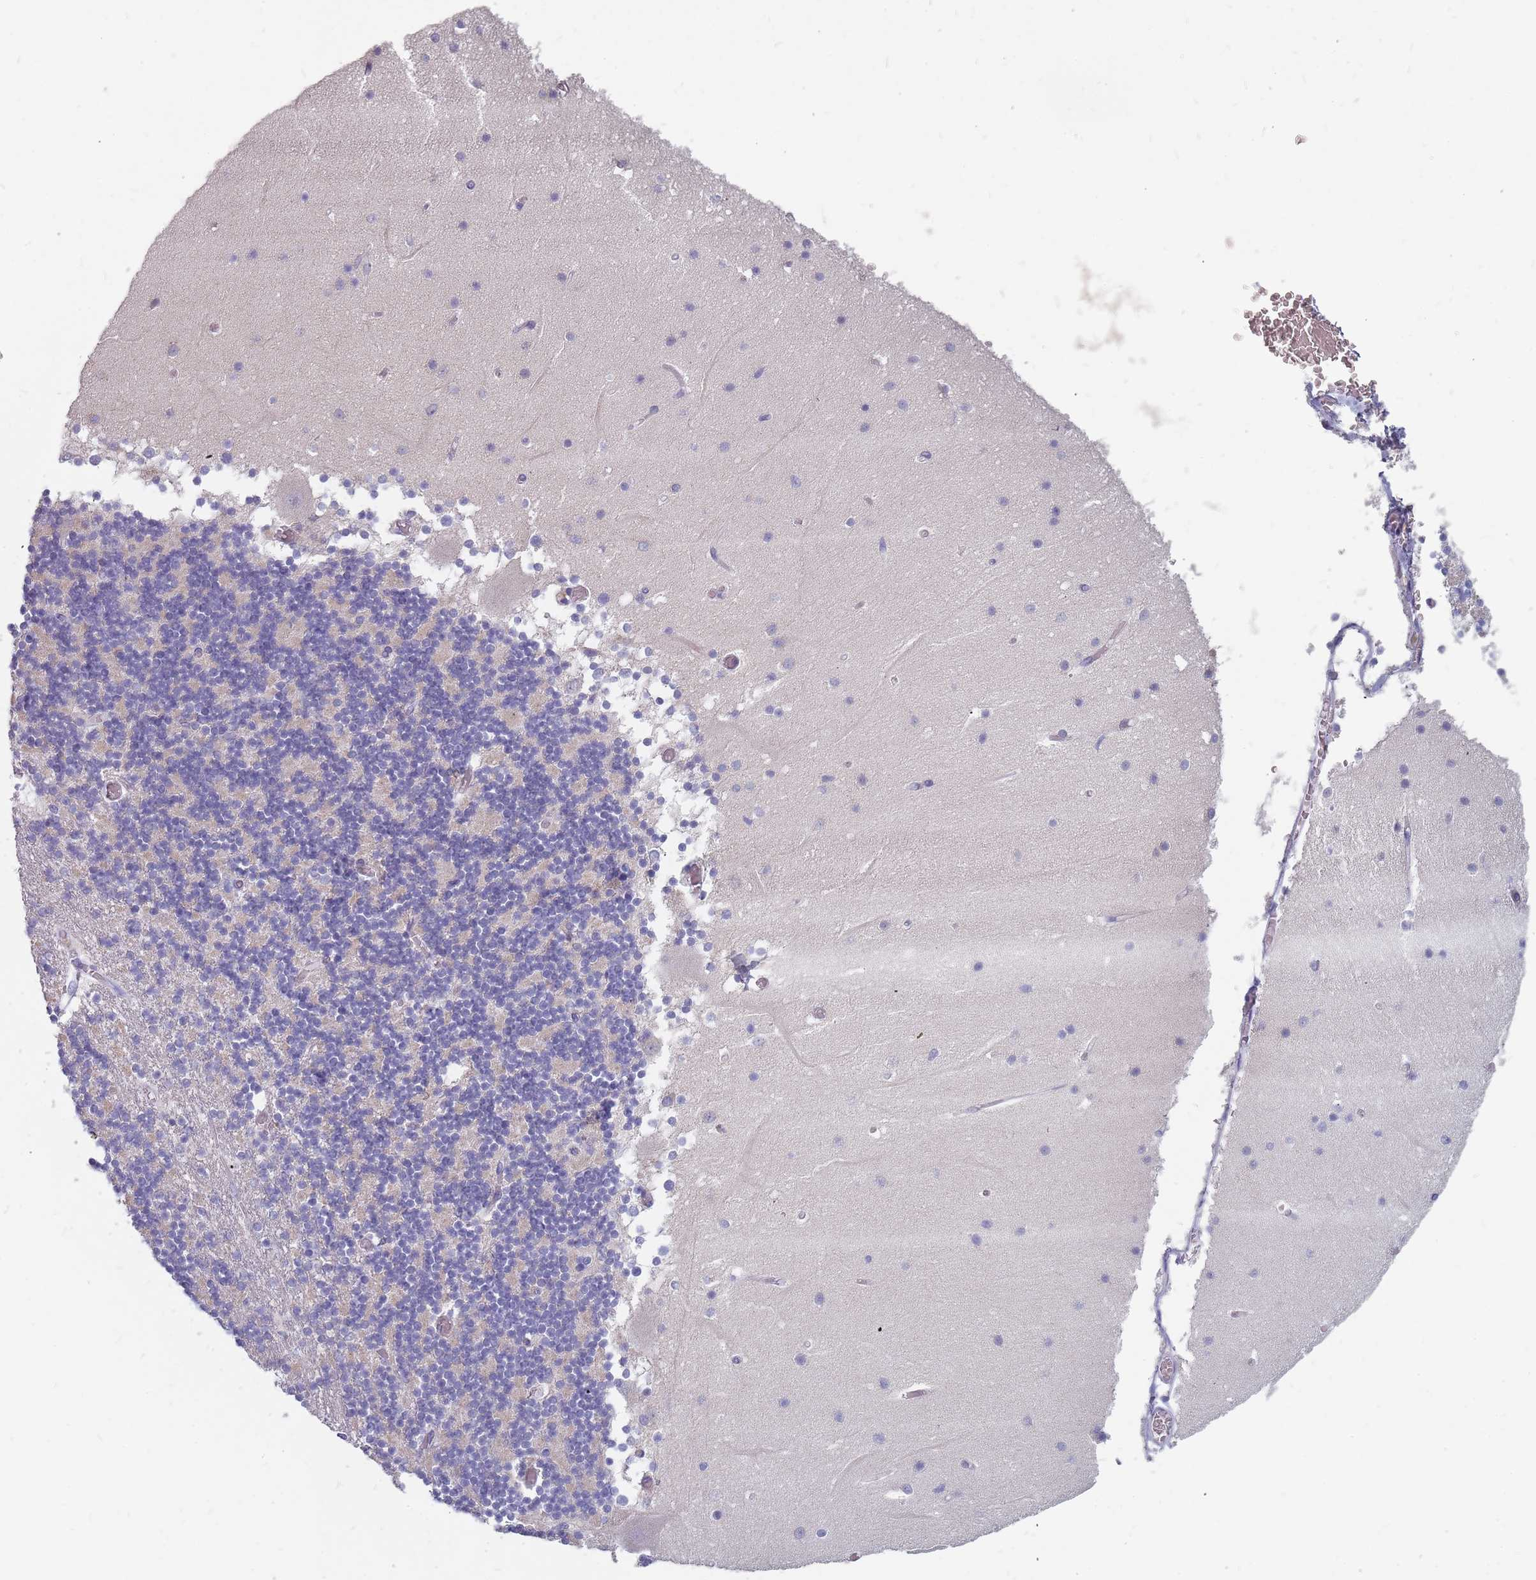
{"staining": {"intensity": "weak", "quantity": "<25%", "location": "cytoplasmic/membranous"}, "tissue": "cerebellum", "cell_type": "Cells in granular layer", "image_type": "normal", "snomed": [{"axis": "morphology", "description": "Normal tissue, NOS"}, {"axis": "topography", "description": "Cerebellum"}], "caption": "A histopathology image of cerebellum stained for a protein shows no brown staining in cells in granular layer. Nuclei are stained in blue.", "gene": "CMTR2", "patient": {"sex": "female", "age": 28}}